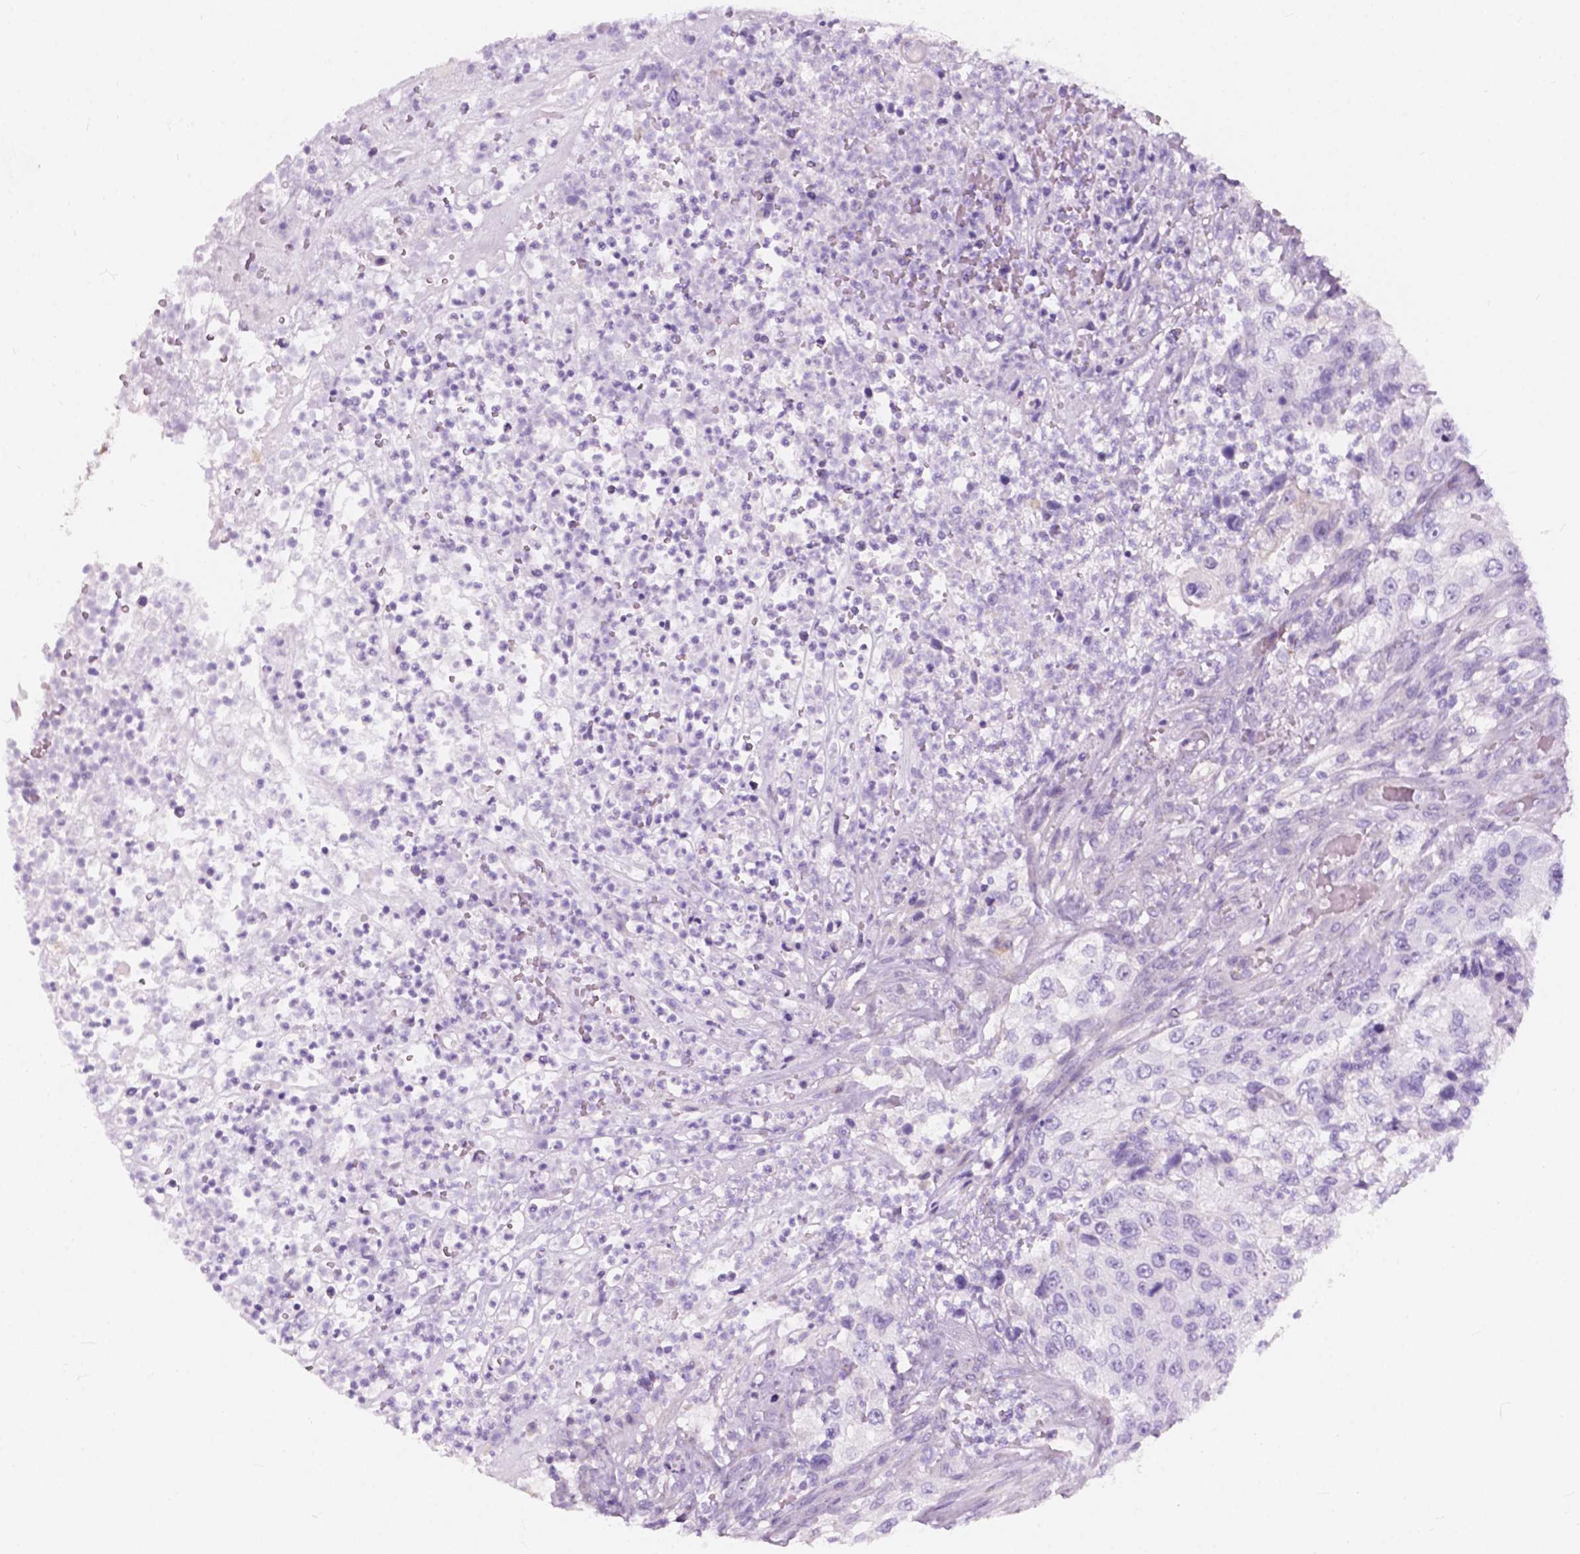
{"staining": {"intensity": "negative", "quantity": "none", "location": "none"}, "tissue": "urothelial cancer", "cell_type": "Tumor cells", "image_type": "cancer", "snomed": [{"axis": "morphology", "description": "Urothelial carcinoma, High grade"}, {"axis": "topography", "description": "Urinary bladder"}], "caption": "The image shows no significant staining in tumor cells of high-grade urothelial carcinoma.", "gene": "FXYD2", "patient": {"sex": "female", "age": 60}}